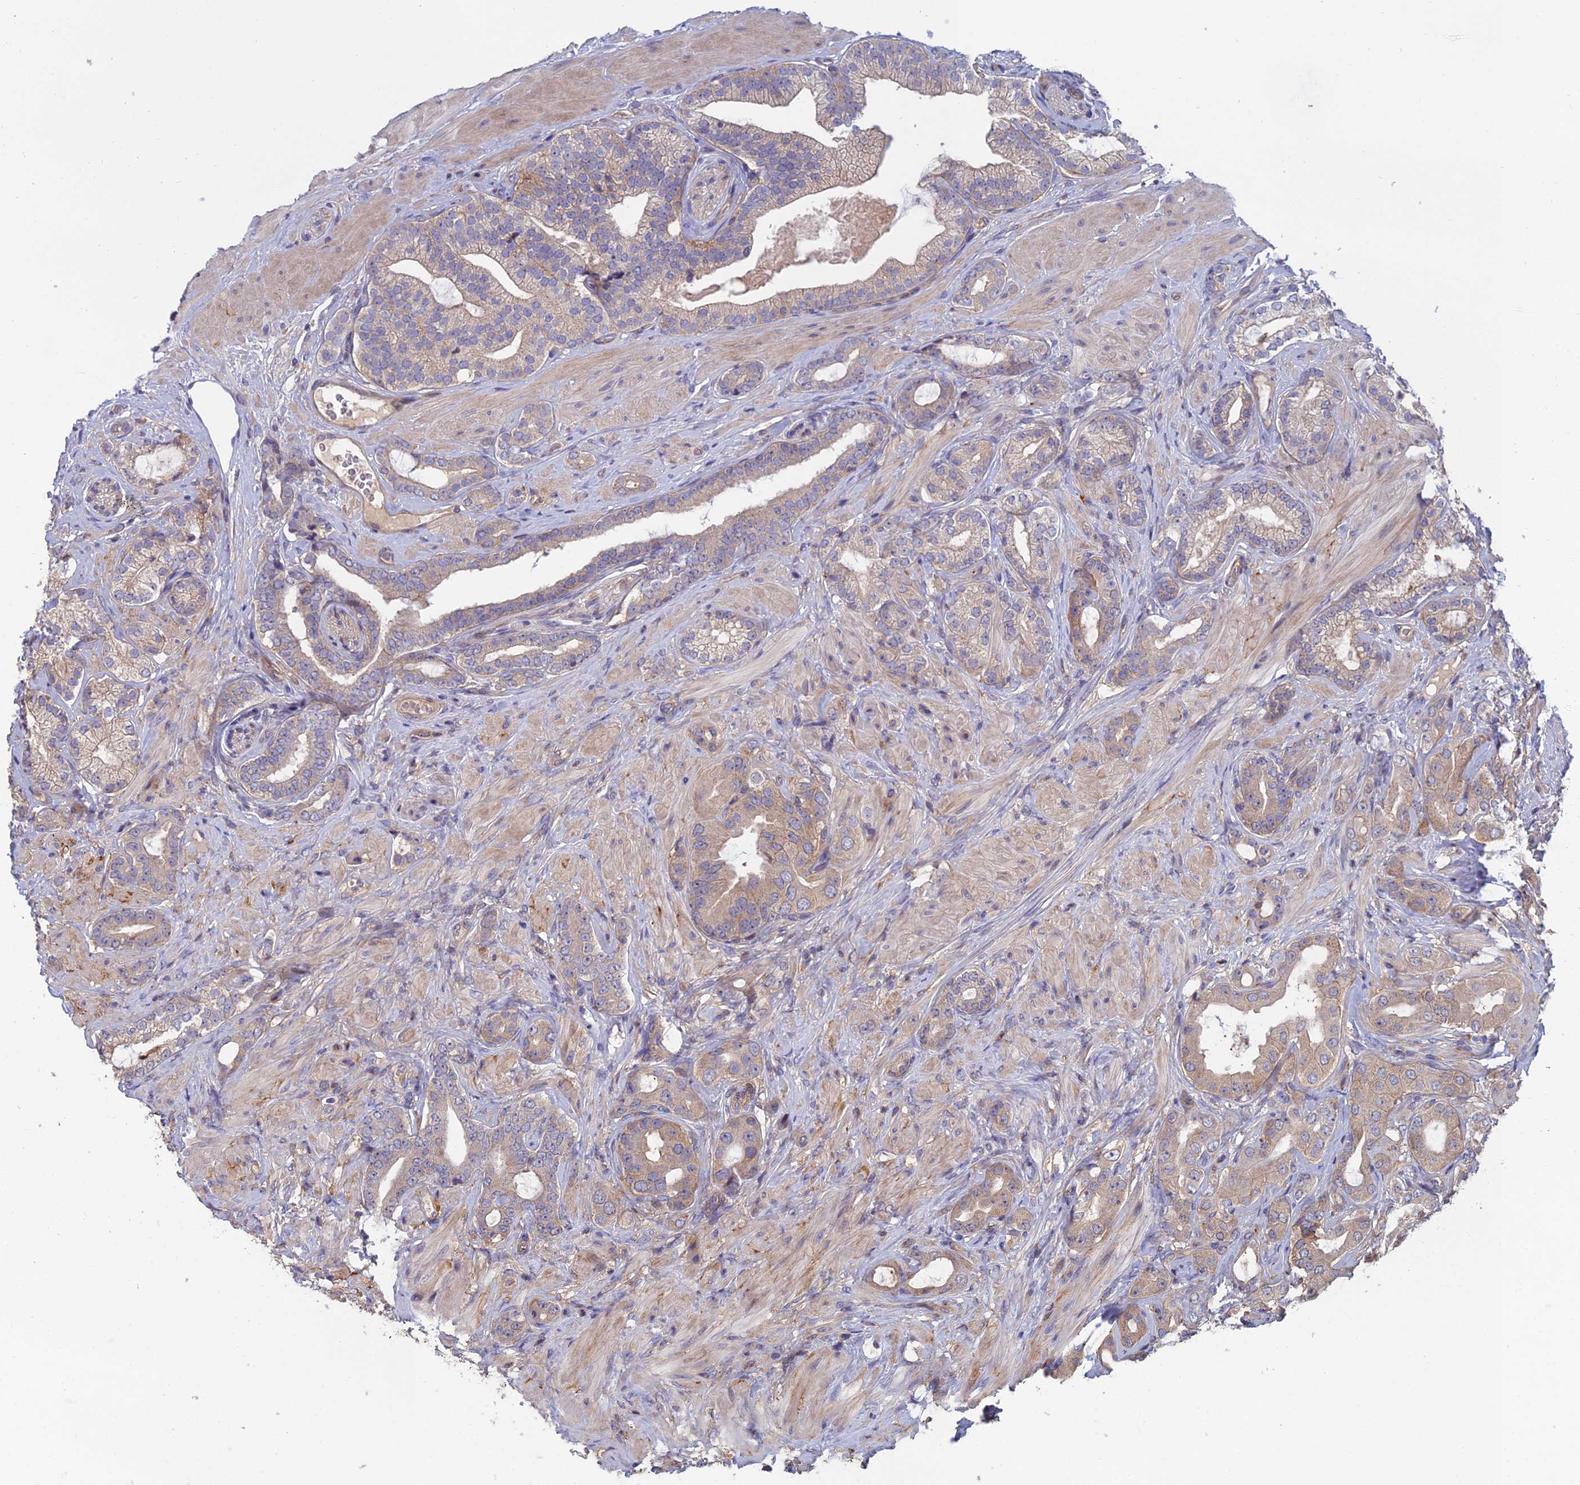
{"staining": {"intensity": "weak", "quantity": "25%-75%", "location": "cytoplasmic/membranous"}, "tissue": "prostate cancer", "cell_type": "Tumor cells", "image_type": "cancer", "snomed": [{"axis": "morphology", "description": "Adenocarcinoma, Low grade"}, {"axis": "topography", "description": "Prostate"}], "caption": "Prostate cancer (low-grade adenocarcinoma) tissue reveals weak cytoplasmic/membranous positivity in approximately 25%-75% of tumor cells, visualized by immunohistochemistry.", "gene": "C15orf62", "patient": {"sex": "male", "age": 57}}